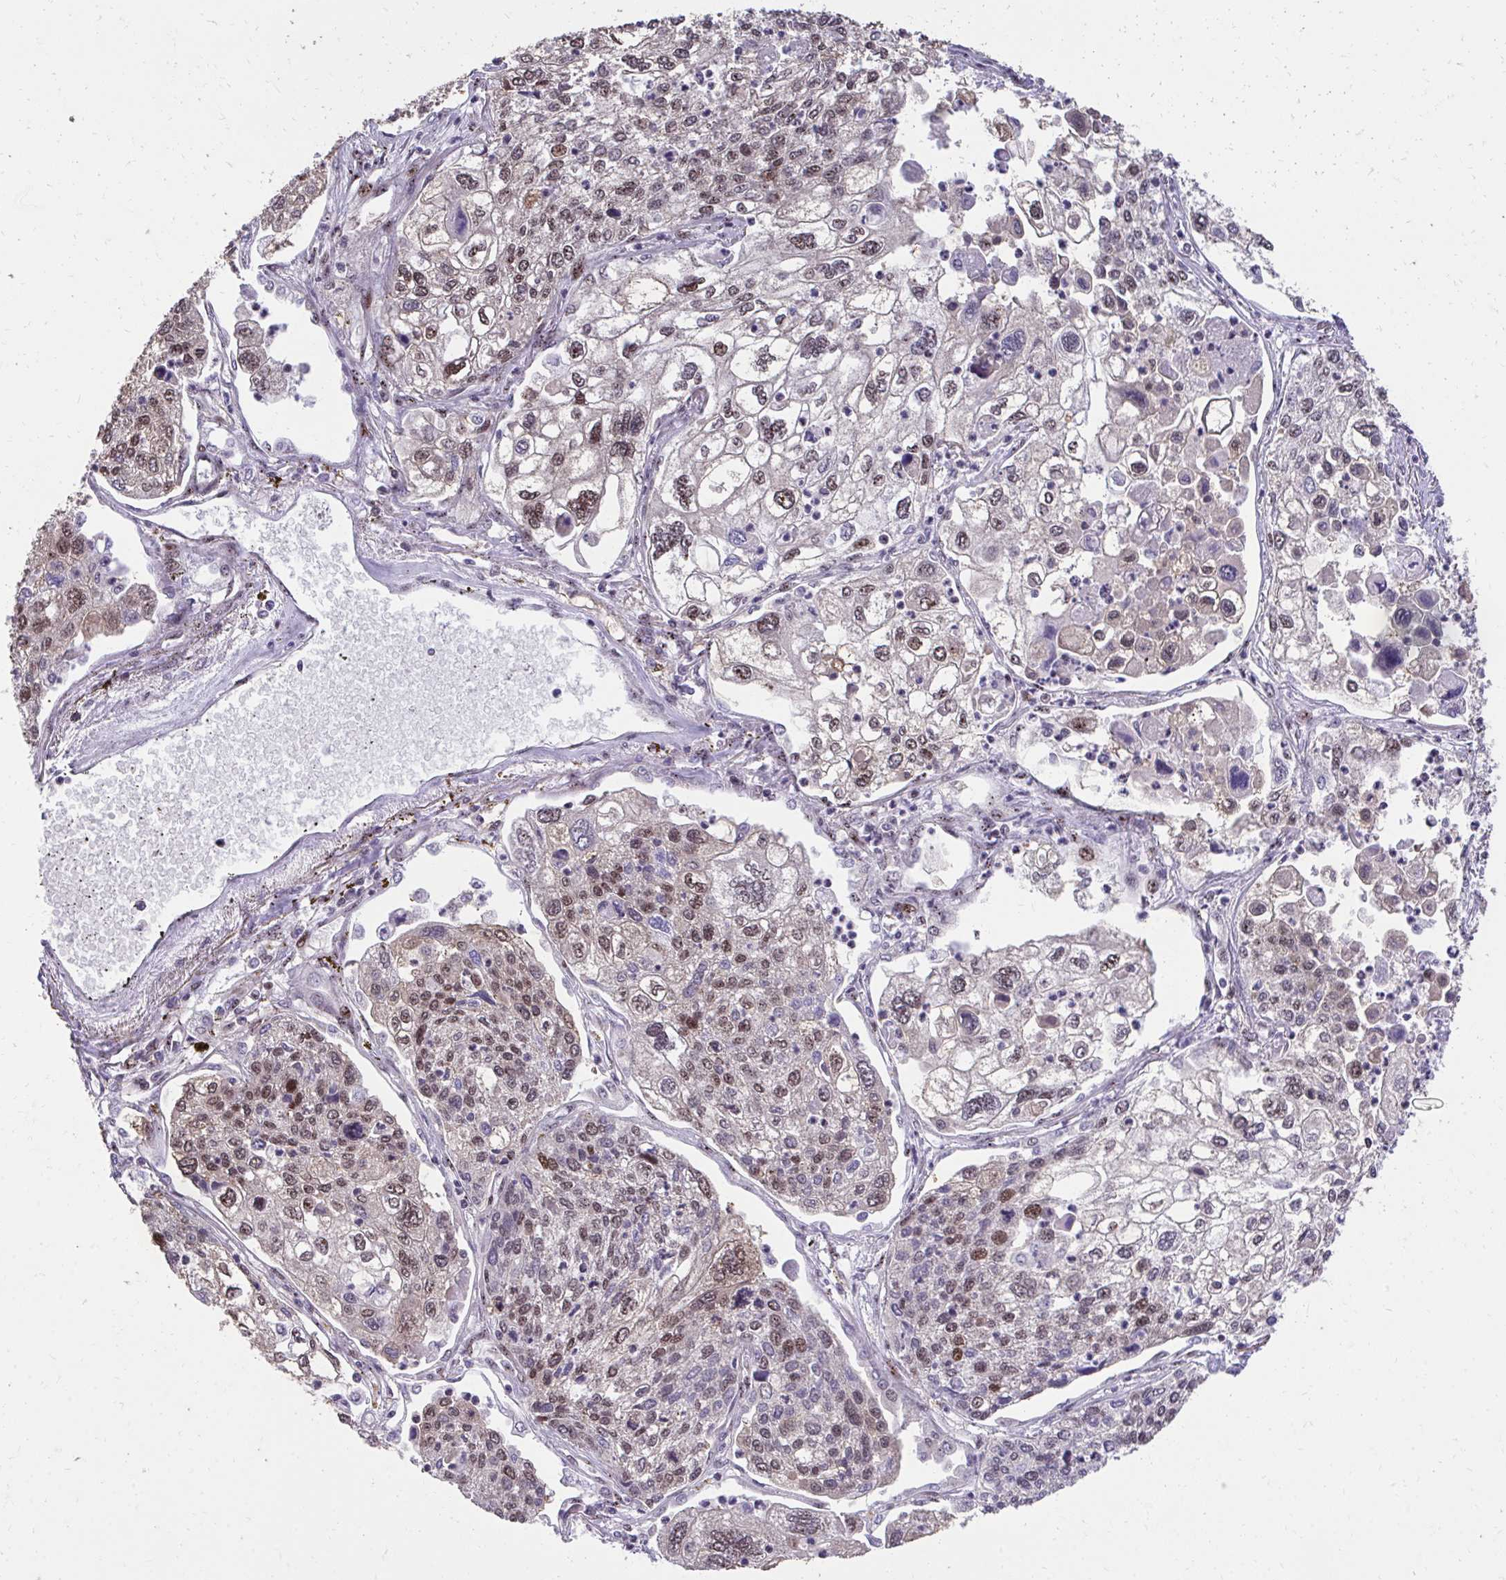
{"staining": {"intensity": "moderate", "quantity": "25%-75%", "location": "nuclear"}, "tissue": "lung cancer", "cell_type": "Tumor cells", "image_type": "cancer", "snomed": [{"axis": "morphology", "description": "Squamous cell carcinoma, NOS"}, {"axis": "topography", "description": "Lung"}], "caption": "Moderate nuclear positivity is present in approximately 25%-75% of tumor cells in squamous cell carcinoma (lung).", "gene": "HOXA4", "patient": {"sex": "male", "age": 74}}